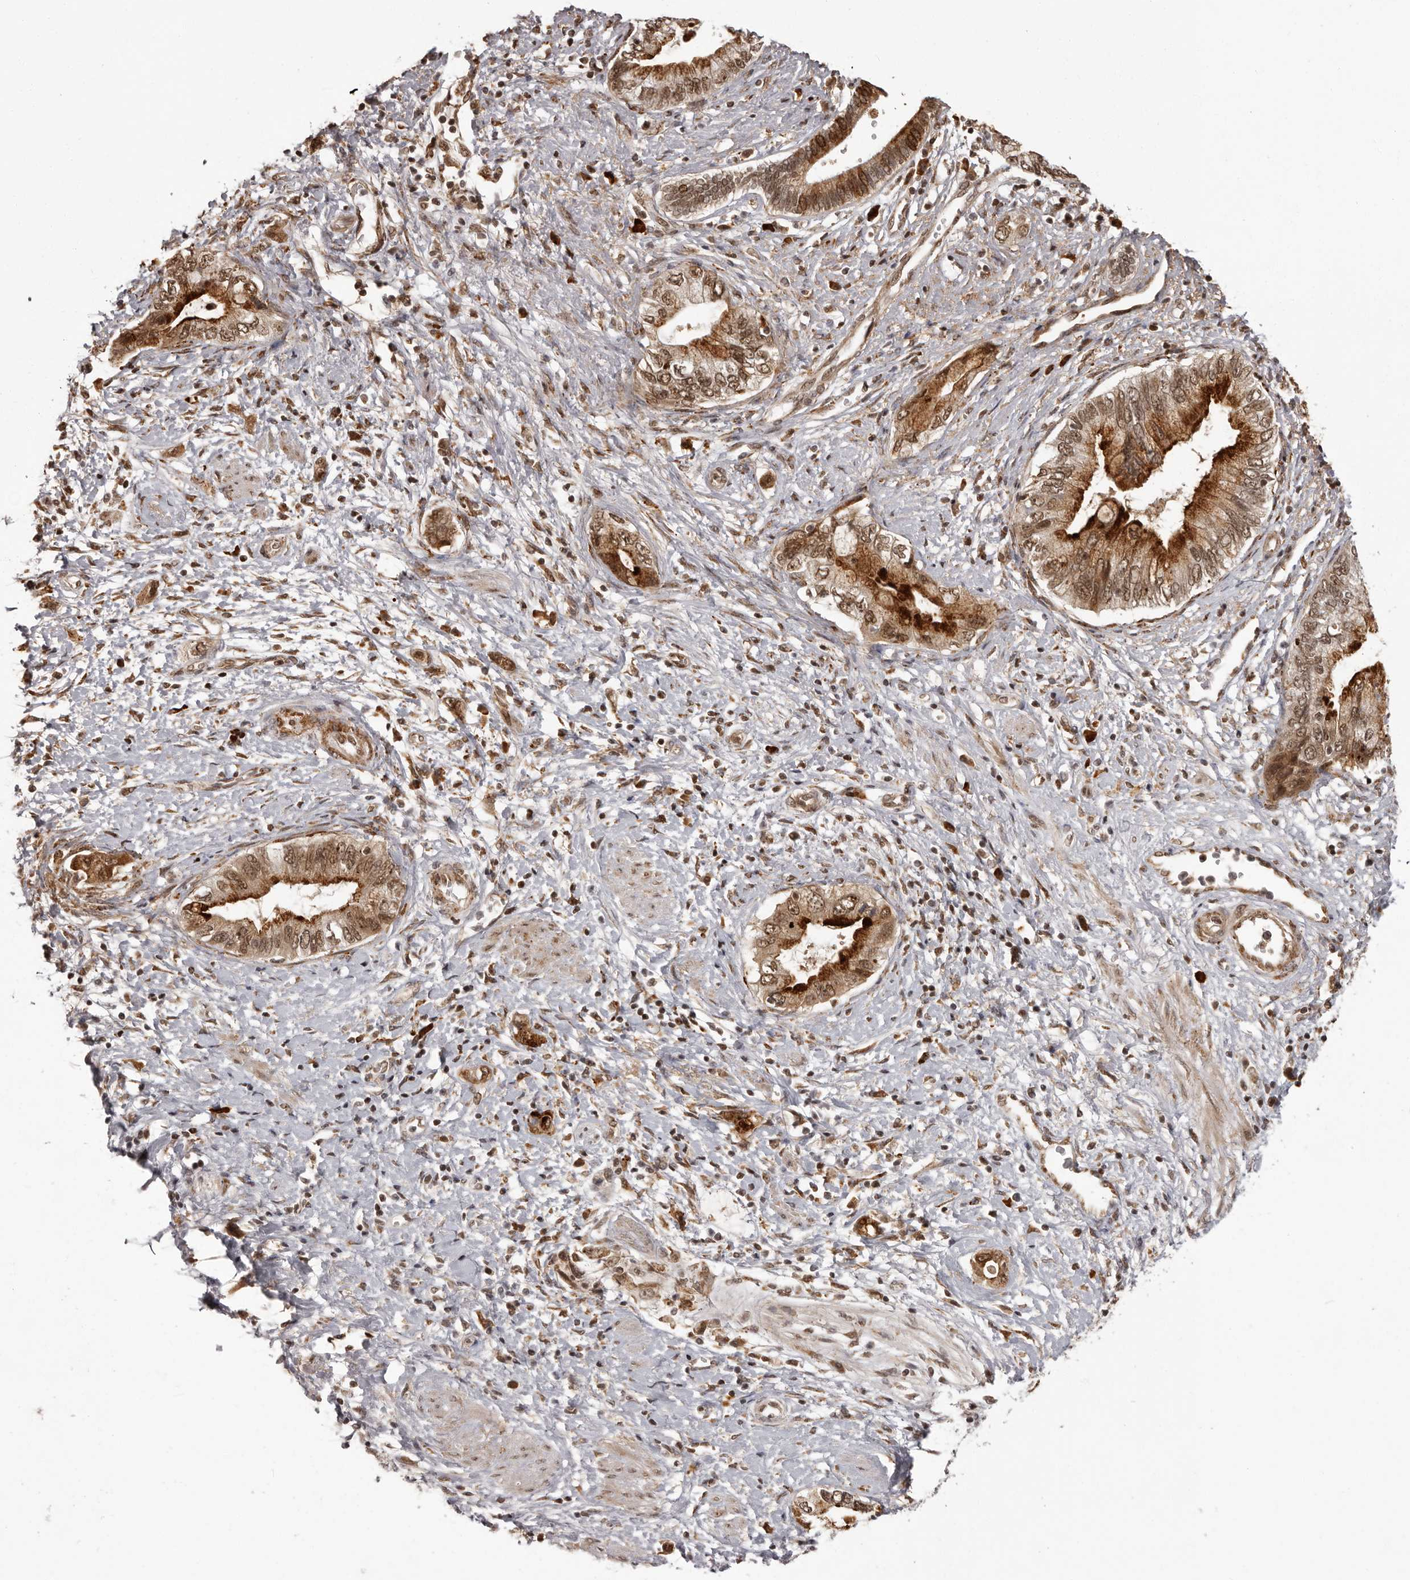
{"staining": {"intensity": "strong", "quantity": ">75%", "location": "cytoplasmic/membranous,nuclear"}, "tissue": "pancreatic cancer", "cell_type": "Tumor cells", "image_type": "cancer", "snomed": [{"axis": "morphology", "description": "Adenocarcinoma, NOS"}, {"axis": "topography", "description": "Pancreas"}], "caption": "Protein expression analysis of pancreatic cancer exhibits strong cytoplasmic/membranous and nuclear expression in approximately >75% of tumor cells.", "gene": "IL32", "patient": {"sex": "female", "age": 73}}